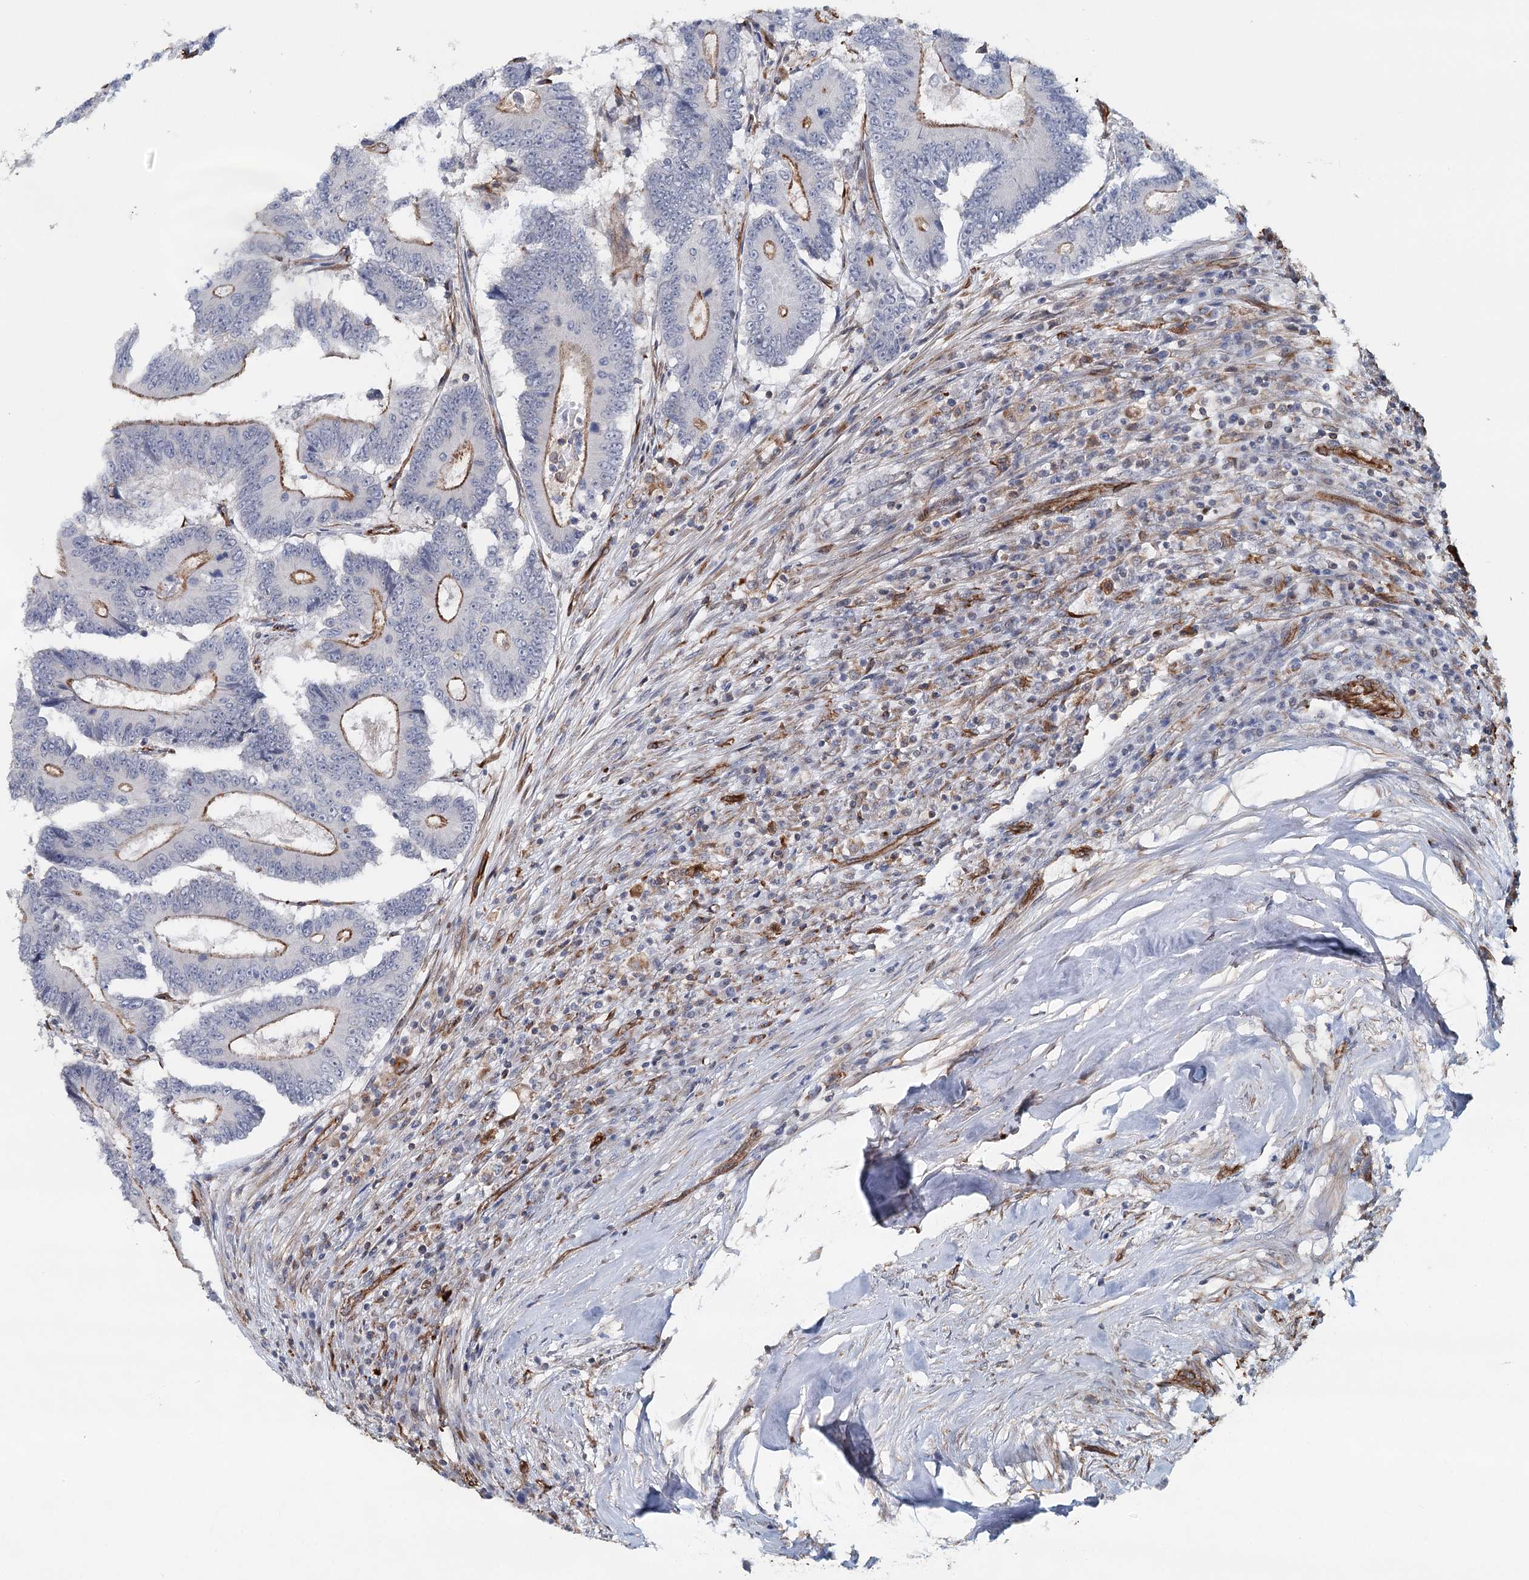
{"staining": {"intensity": "moderate", "quantity": ">75%", "location": "cytoplasmic/membranous"}, "tissue": "colorectal cancer", "cell_type": "Tumor cells", "image_type": "cancer", "snomed": [{"axis": "morphology", "description": "Adenocarcinoma, NOS"}, {"axis": "topography", "description": "Colon"}], "caption": "Colorectal adenocarcinoma stained for a protein demonstrates moderate cytoplasmic/membranous positivity in tumor cells. The staining was performed using DAB to visualize the protein expression in brown, while the nuclei were stained in blue with hematoxylin (Magnification: 20x).", "gene": "SYNPO", "patient": {"sex": "male", "age": 83}}